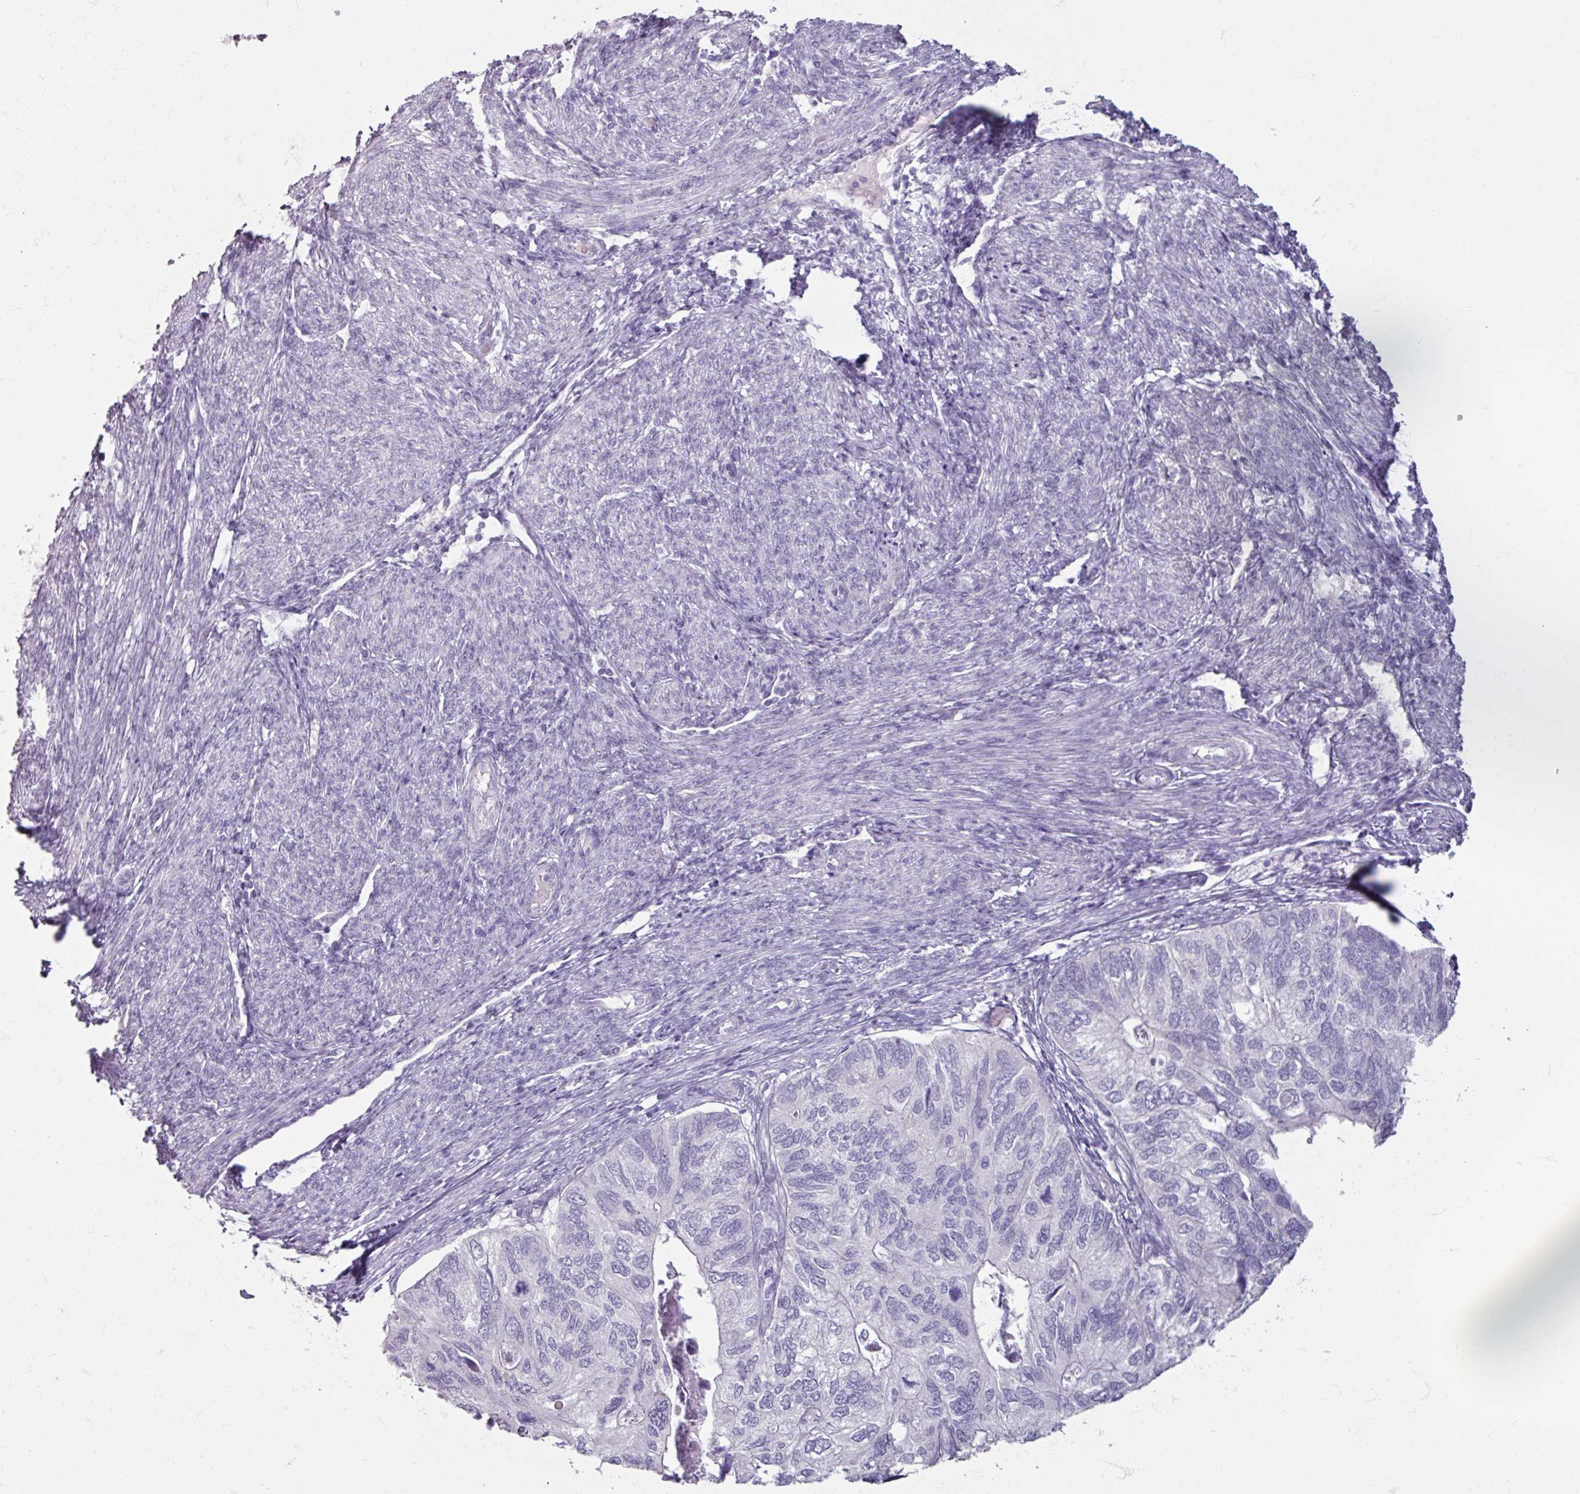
{"staining": {"intensity": "negative", "quantity": "none", "location": "none"}, "tissue": "endometrial cancer", "cell_type": "Tumor cells", "image_type": "cancer", "snomed": [{"axis": "morphology", "description": "Carcinoma, NOS"}, {"axis": "topography", "description": "Uterus"}], "caption": "An immunohistochemistry (IHC) histopathology image of carcinoma (endometrial) is shown. There is no staining in tumor cells of carcinoma (endometrial).", "gene": "TG", "patient": {"sex": "female", "age": 76}}